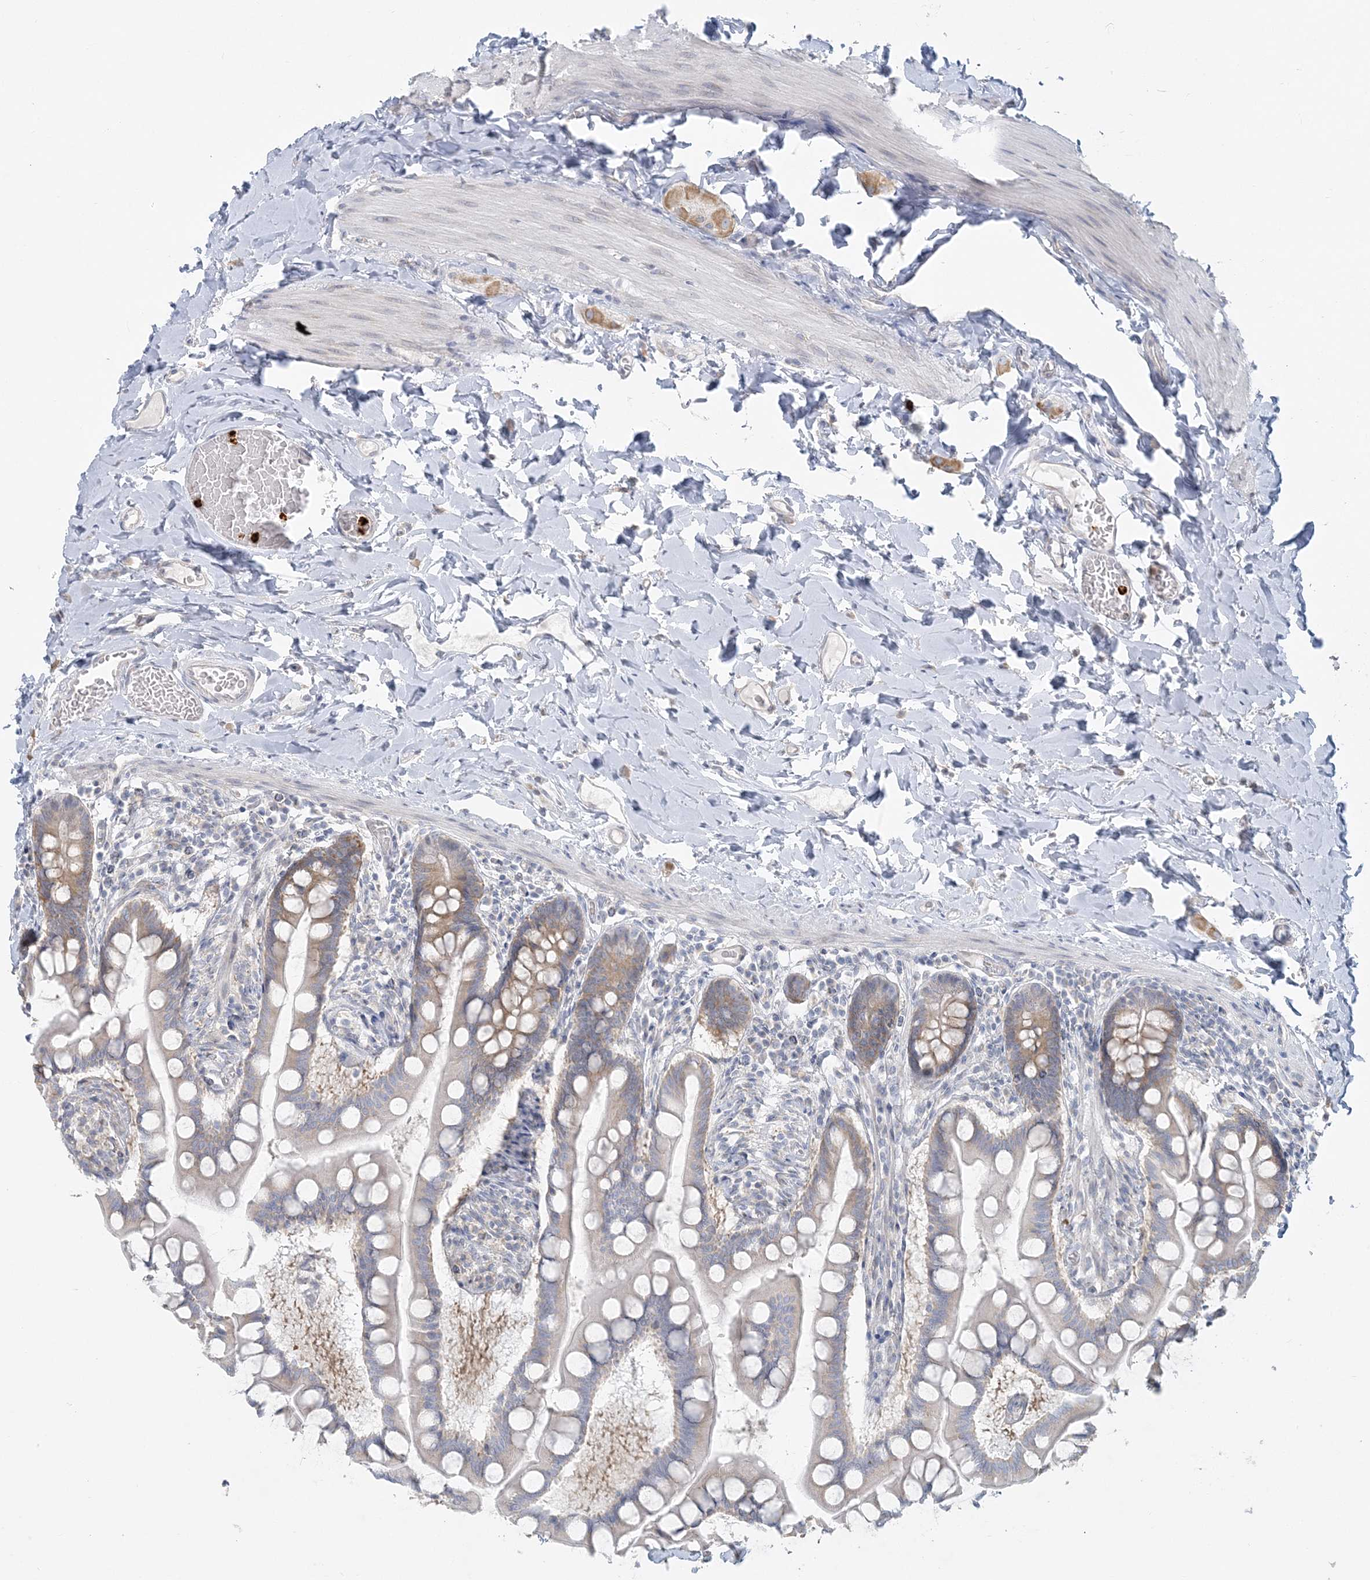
{"staining": {"intensity": "weak", "quantity": "25%-75%", "location": "cytoplasmic/membranous"}, "tissue": "small intestine", "cell_type": "Glandular cells", "image_type": "normal", "snomed": [{"axis": "morphology", "description": "Normal tissue, NOS"}, {"axis": "topography", "description": "Small intestine"}], "caption": "Small intestine stained for a protein reveals weak cytoplasmic/membranous positivity in glandular cells. (brown staining indicates protein expression, while blue staining denotes nuclei).", "gene": "CCNJ", "patient": {"sex": "male", "age": 41}}